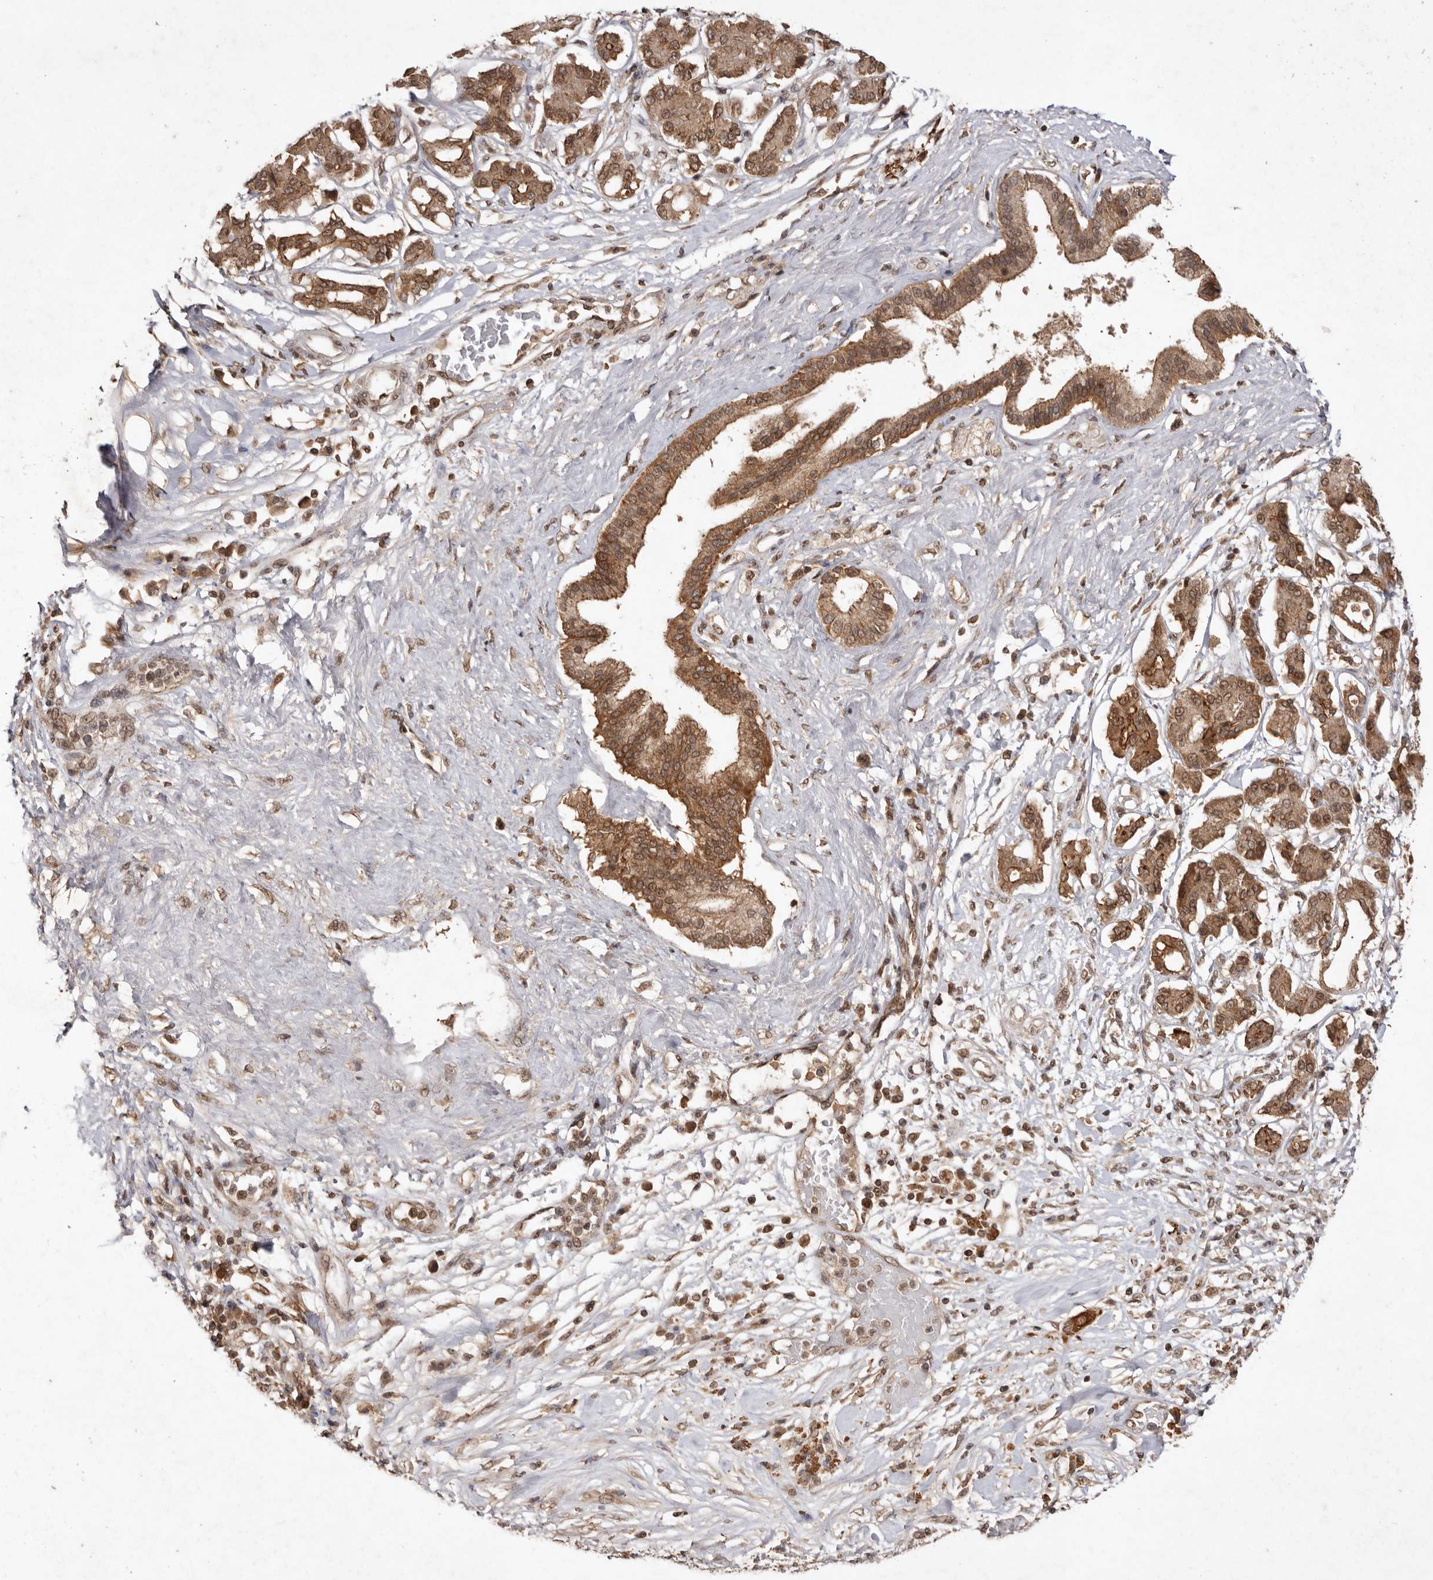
{"staining": {"intensity": "moderate", "quantity": ">75%", "location": "cytoplasmic/membranous,nuclear"}, "tissue": "pancreatic cancer", "cell_type": "Tumor cells", "image_type": "cancer", "snomed": [{"axis": "morphology", "description": "Adenocarcinoma, NOS"}, {"axis": "topography", "description": "Pancreas"}], "caption": "Tumor cells demonstrate moderate cytoplasmic/membranous and nuclear positivity in about >75% of cells in pancreatic adenocarcinoma.", "gene": "TARS2", "patient": {"sex": "female", "age": 56}}